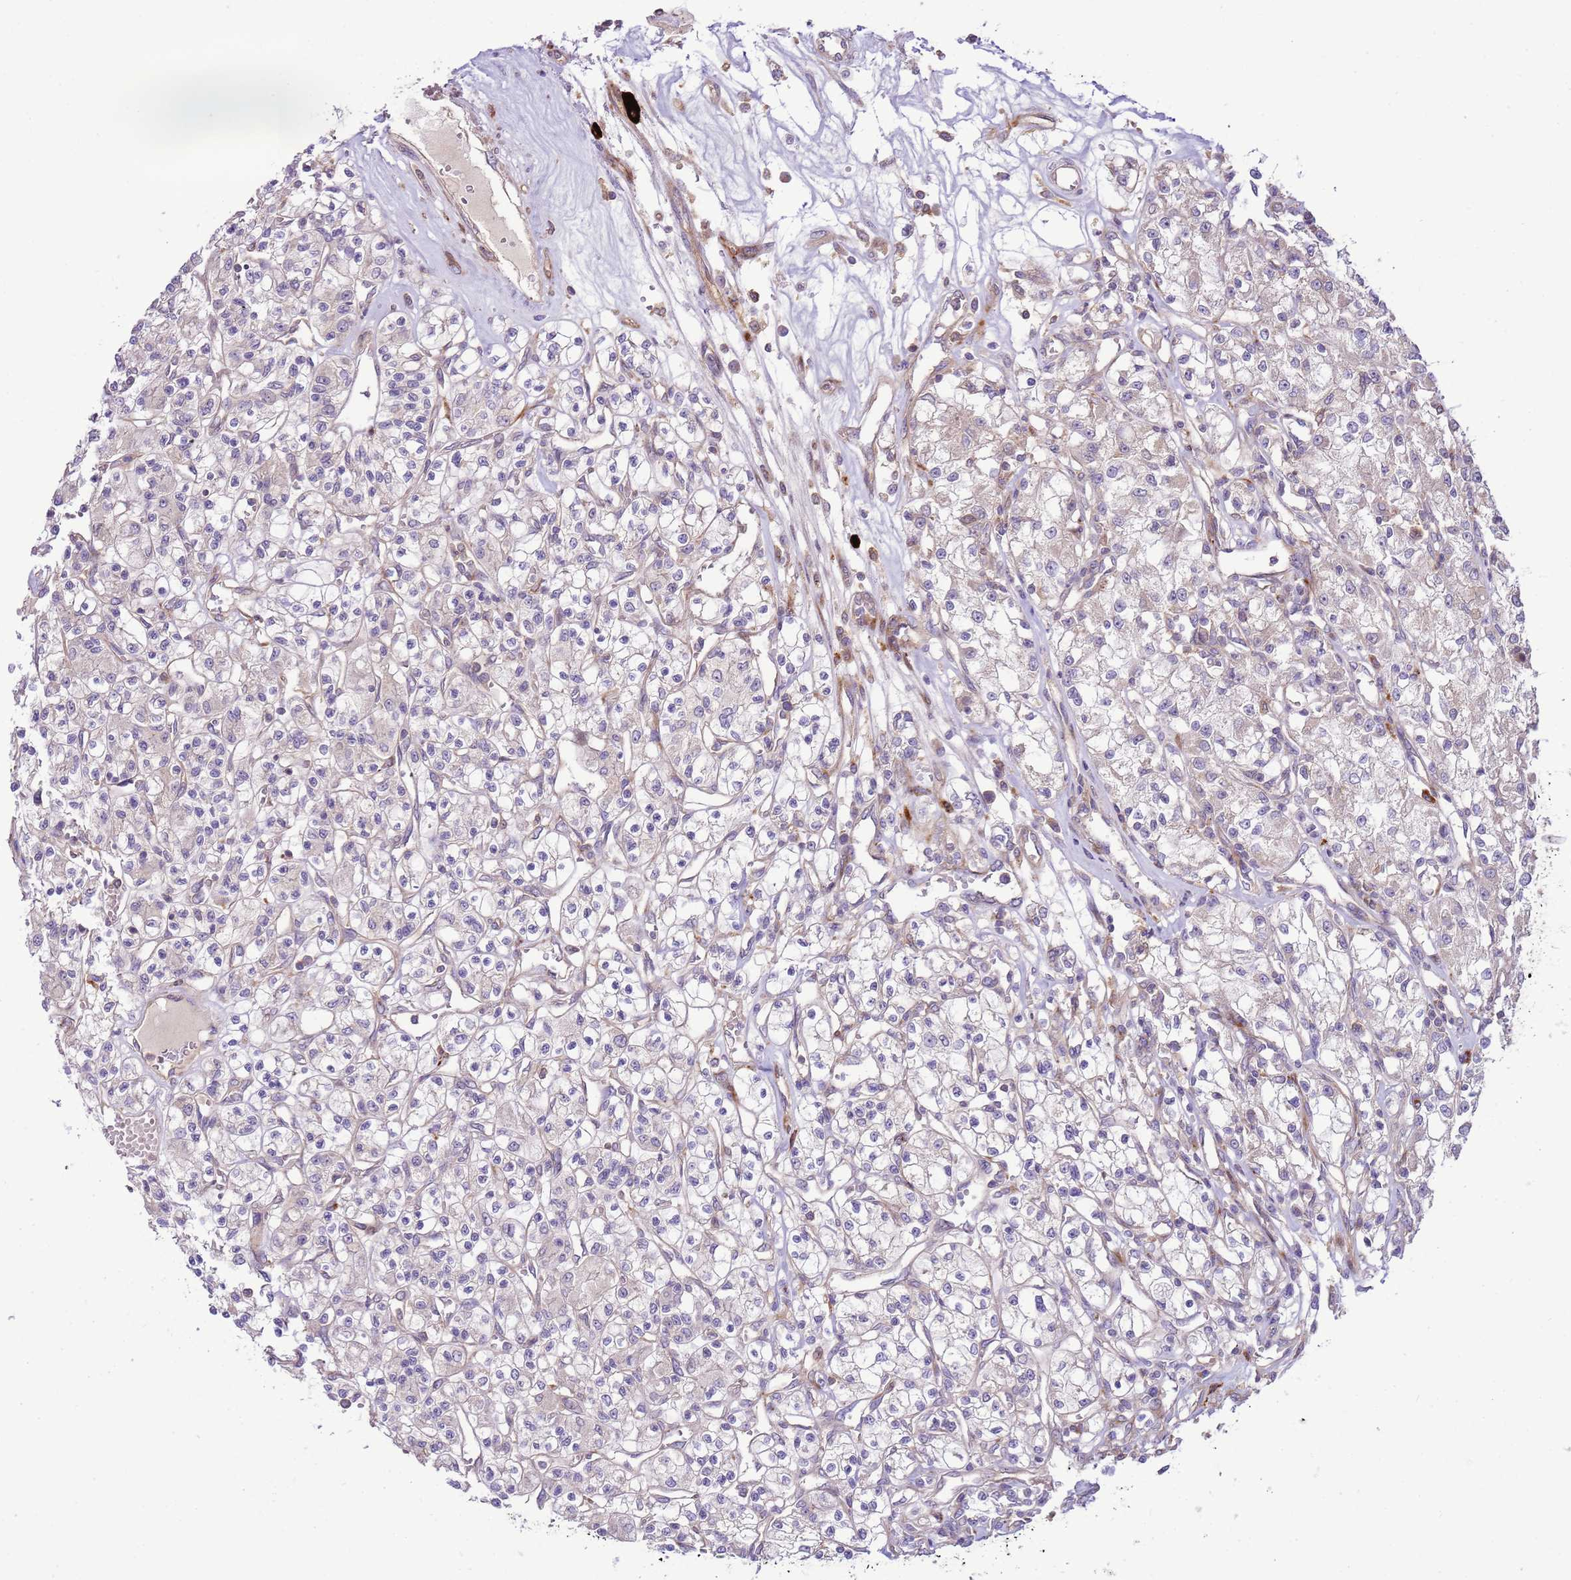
{"staining": {"intensity": "negative", "quantity": "none", "location": "none"}, "tissue": "renal cancer", "cell_type": "Tumor cells", "image_type": "cancer", "snomed": [{"axis": "morphology", "description": "Adenocarcinoma, NOS"}, {"axis": "topography", "description": "Kidney"}], "caption": "This photomicrograph is of renal cancer (adenocarcinoma) stained with immunohistochemistry to label a protein in brown with the nuclei are counter-stained blue. There is no expression in tumor cells. (DAB IHC with hematoxylin counter stain).", "gene": "ZNF624", "patient": {"sex": "female", "age": 59}}